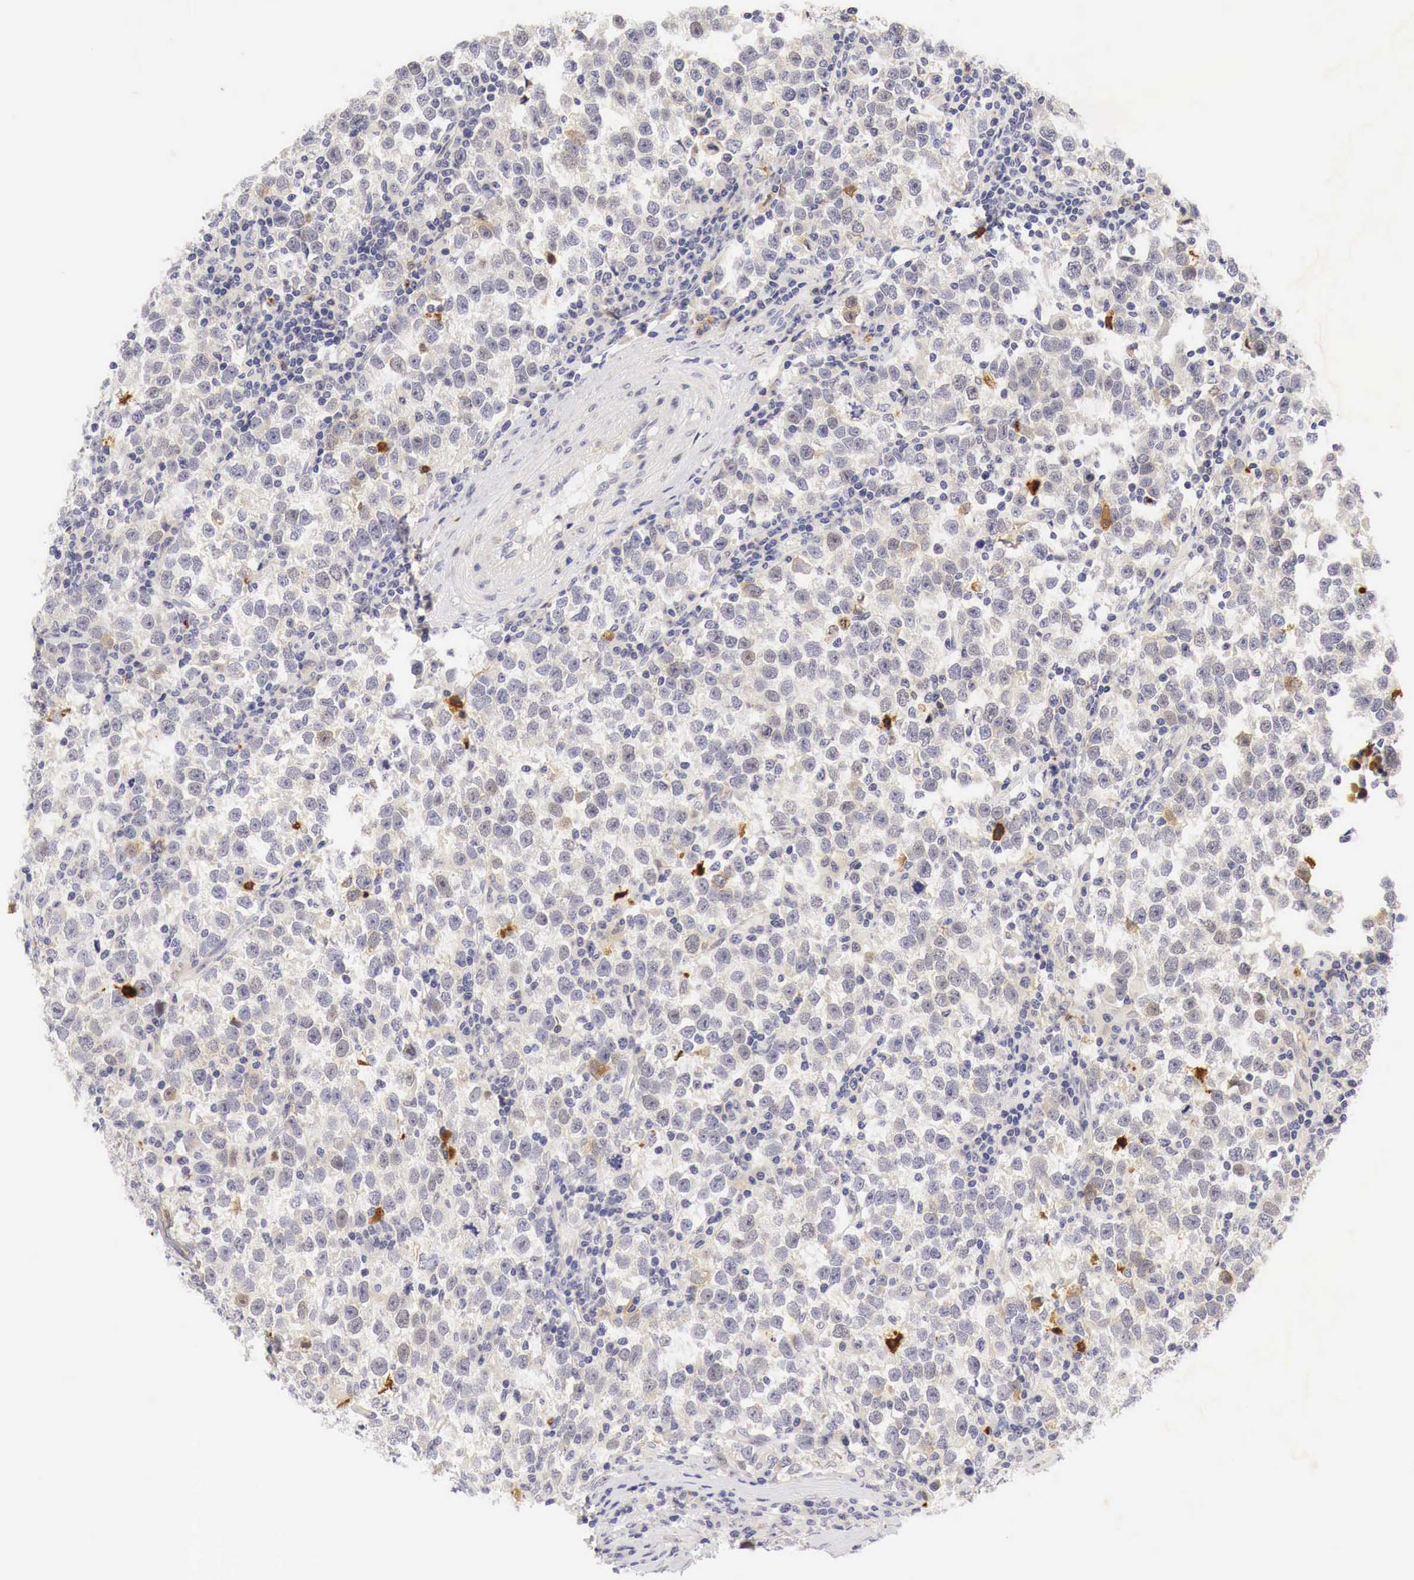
{"staining": {"intensity": "negative", "quantity": "none", "location": "none"}, "tissue": "testis cancer", "cell_type": "Tumor cells", "image_type": "cancer", "snomed": [{"axis": "morphology", "description": "Seminoma, NOS"}, {"axis": "topography", "description": "Testis"}], "caption": "This is an immunohistochemistry image of testis cancer. There is no expression in tumor cells.", "gene": "CASP3", "patient": {"sex": "male", "age": 43}}